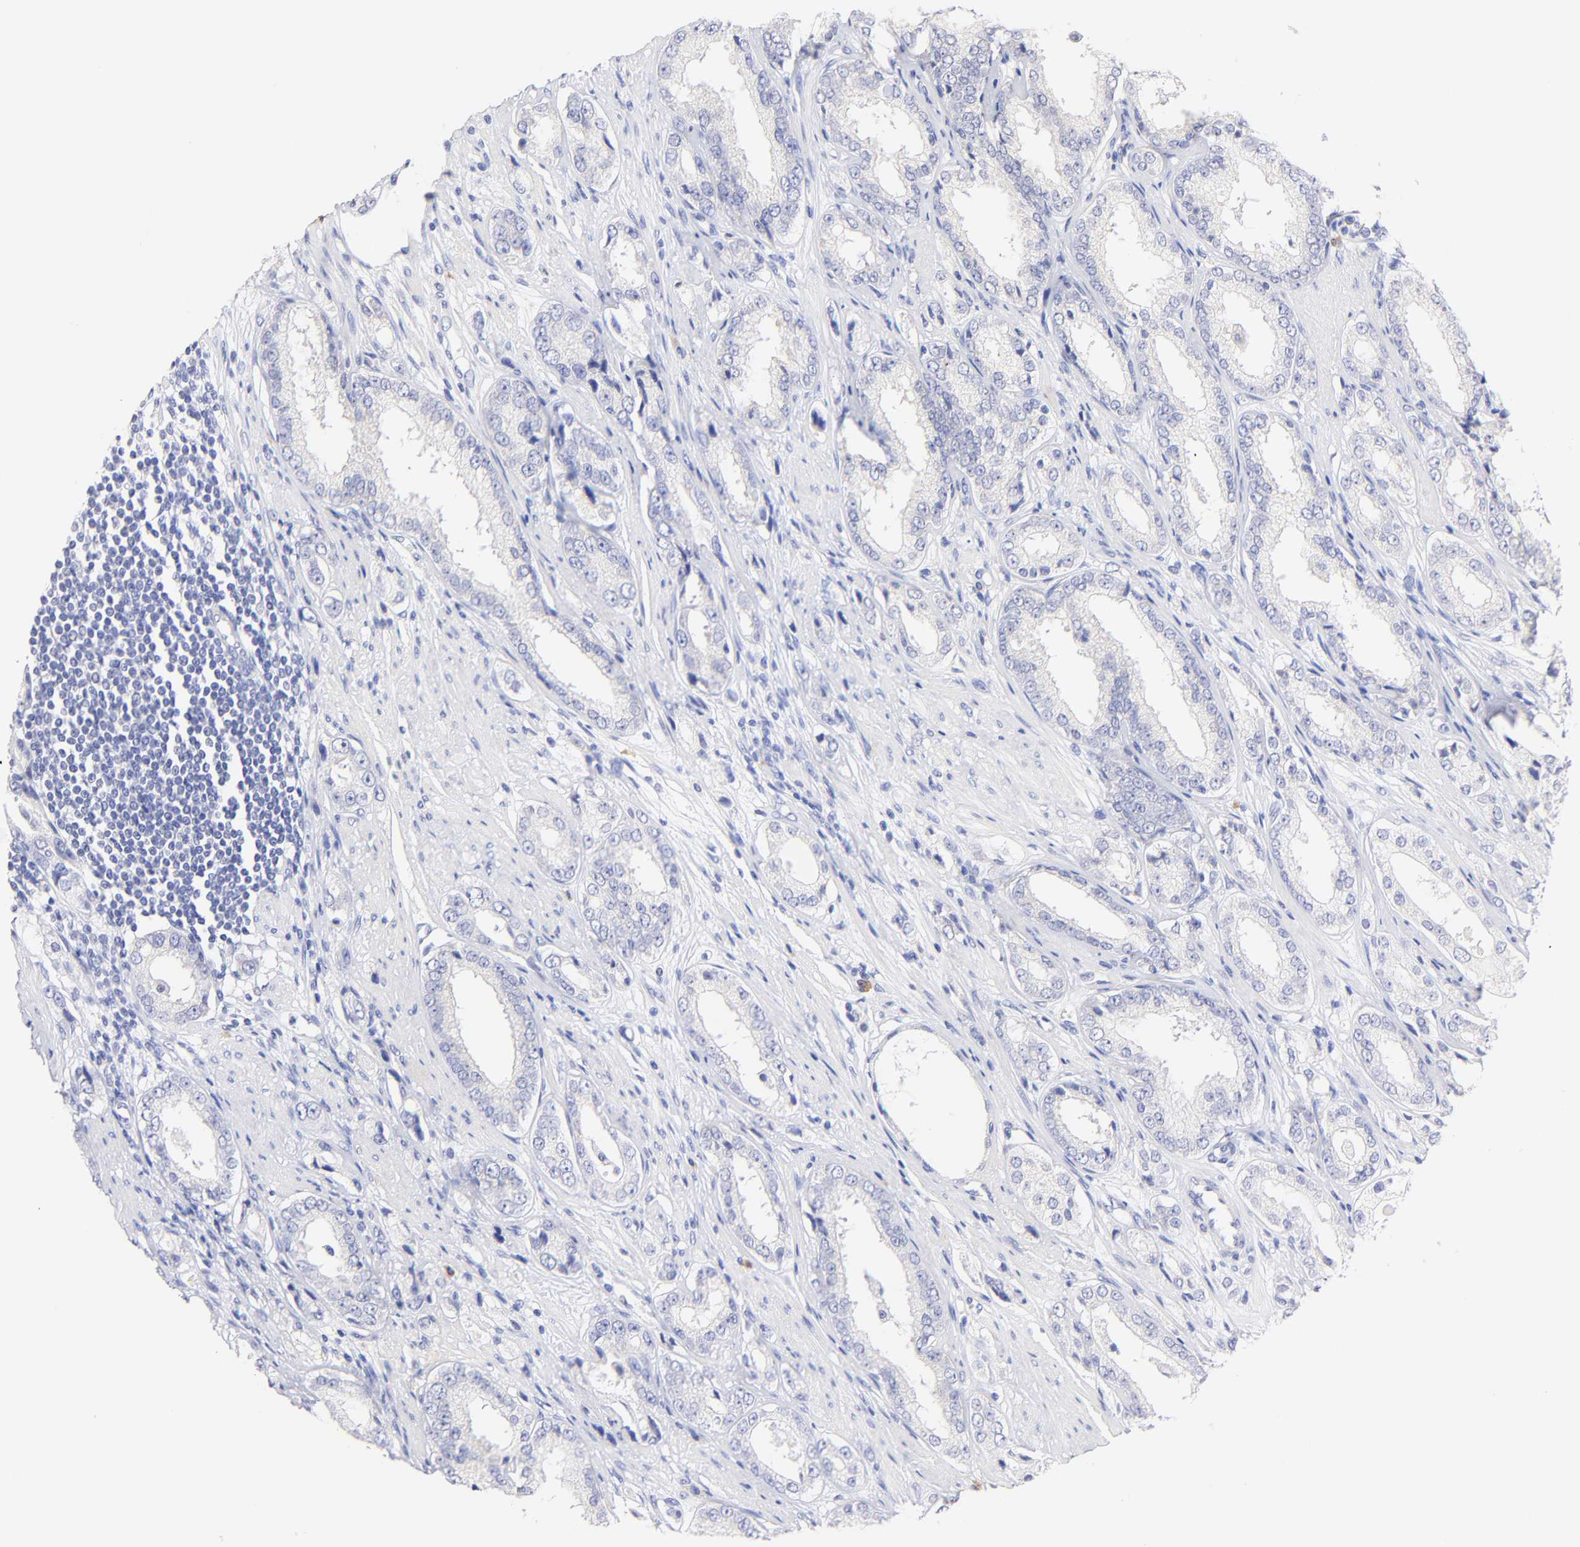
{"staining": {"intensity": "negative", "quantity": "none", "location": "none"}, "tissue": "prostate cancer", "cell_type": "Tumor cells", "image_type": "cancer", "snomed": [{"axis": "morphology", "description": "Adenocarcinoma, Medium grade"}, {"axis": "topography", "description": "Prostate"}], "caption": "Immunohistochemistry (IHC) histopathology image of neoplastic tissue: prostate cancer stained with DAB demonstrates no significant protein expression in tumor cells.", "gene": "EBP", "patient": {"sex": "male", "age": 53}}